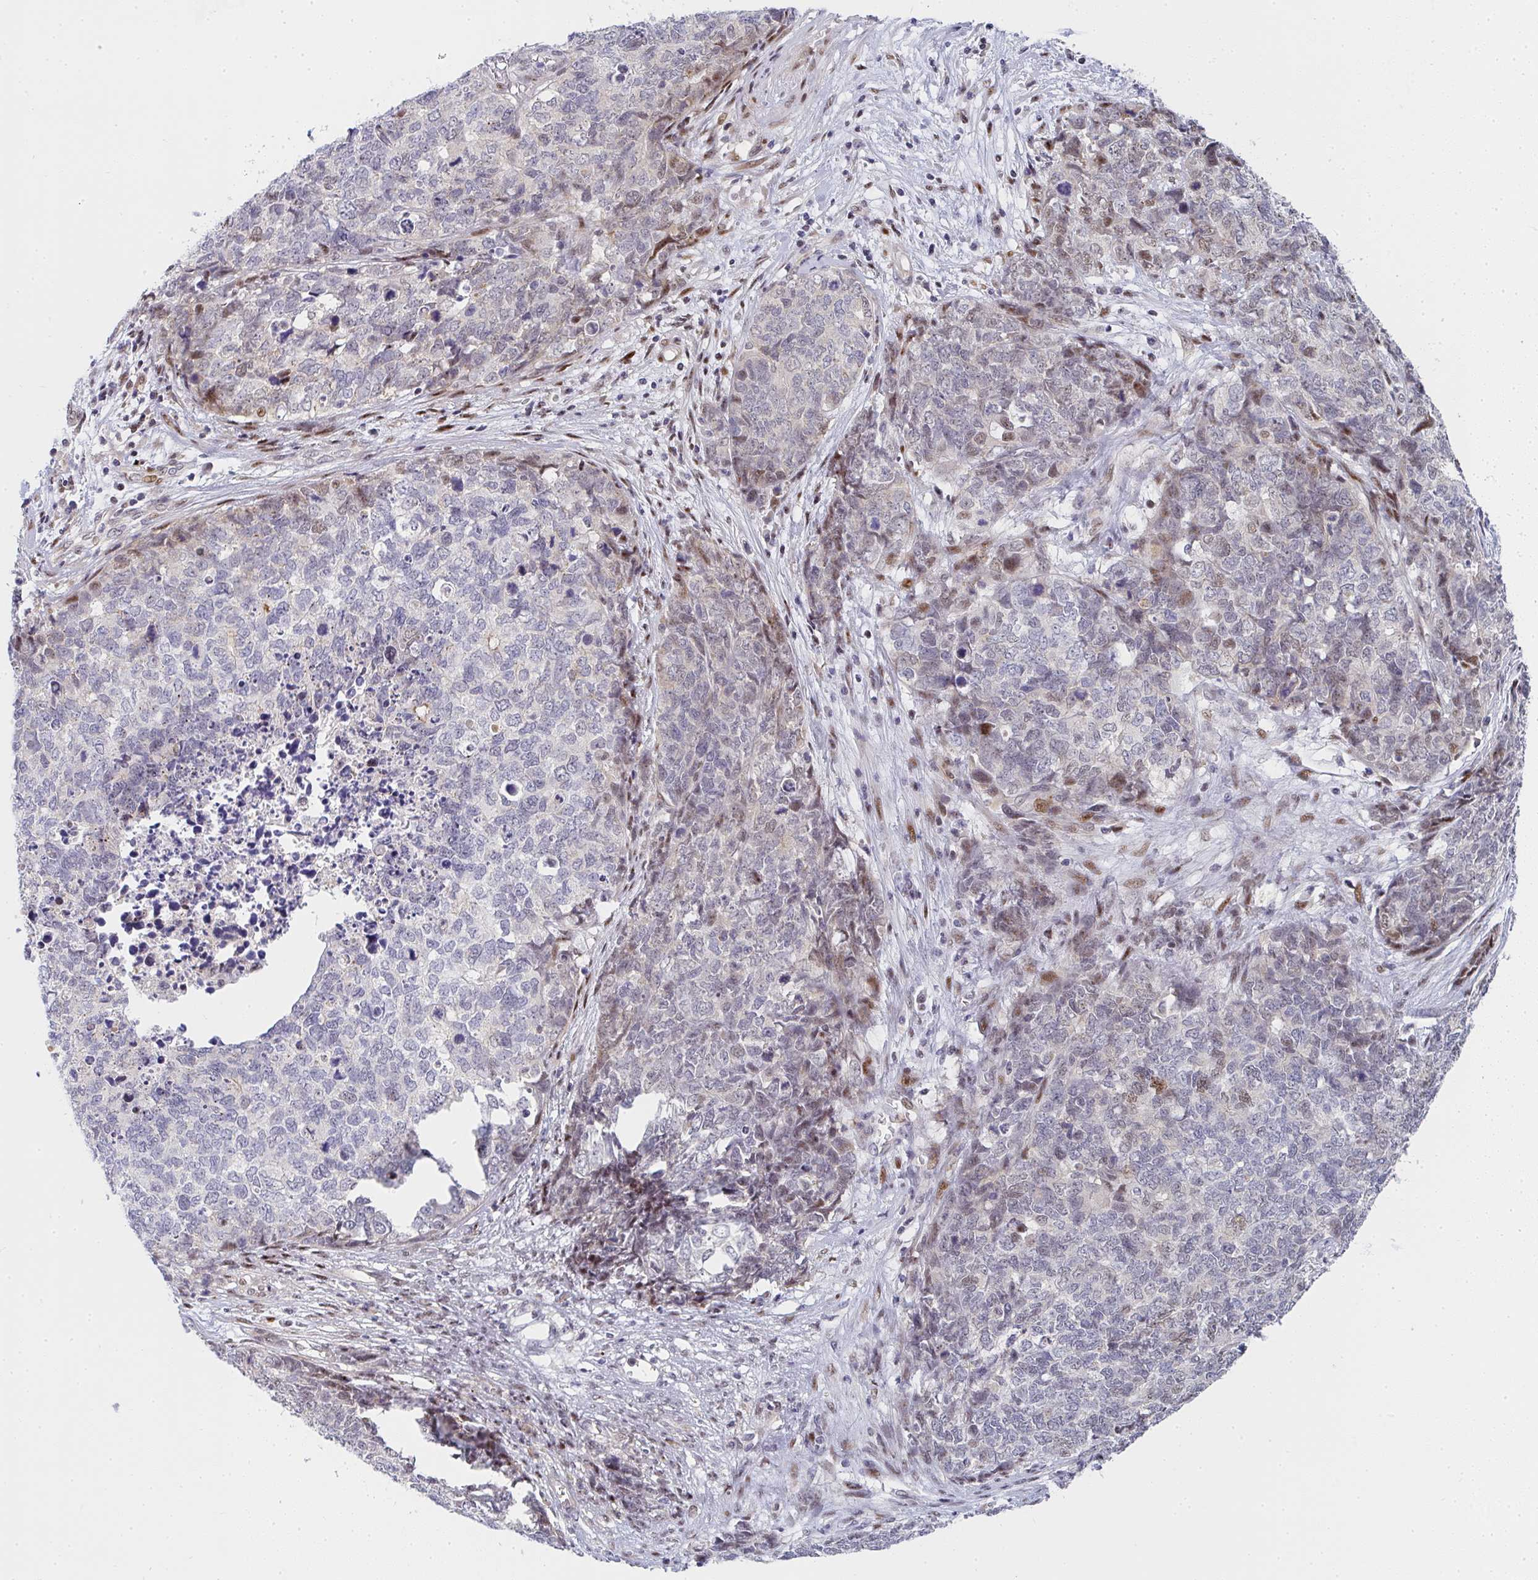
{"staining": {"intensity": "moderate", "quantity": "<25%", "location": "nuclear"}, "tissue": "cervical cancer", "cell_type": "Tumor cells", "image_type": "cancer", "snomed": [{"axis": "morphology", "description": "Adenocarcinoma, NOS"}, {"axis": "topography", "description": "Cervix"}], "caption": "Tumor cells demonstrate low levels of moderate nuclear staining in approximately <25% of cells in cervical adenocarcinoma. (Stains: DAB (3,3'-diaminobenzidine) in brown, nuclei in blue, Microscopy: brightfield microscopy at high magnification).", "gene": "ZIC3", "patient": {"sex": "female", "age": 63}}